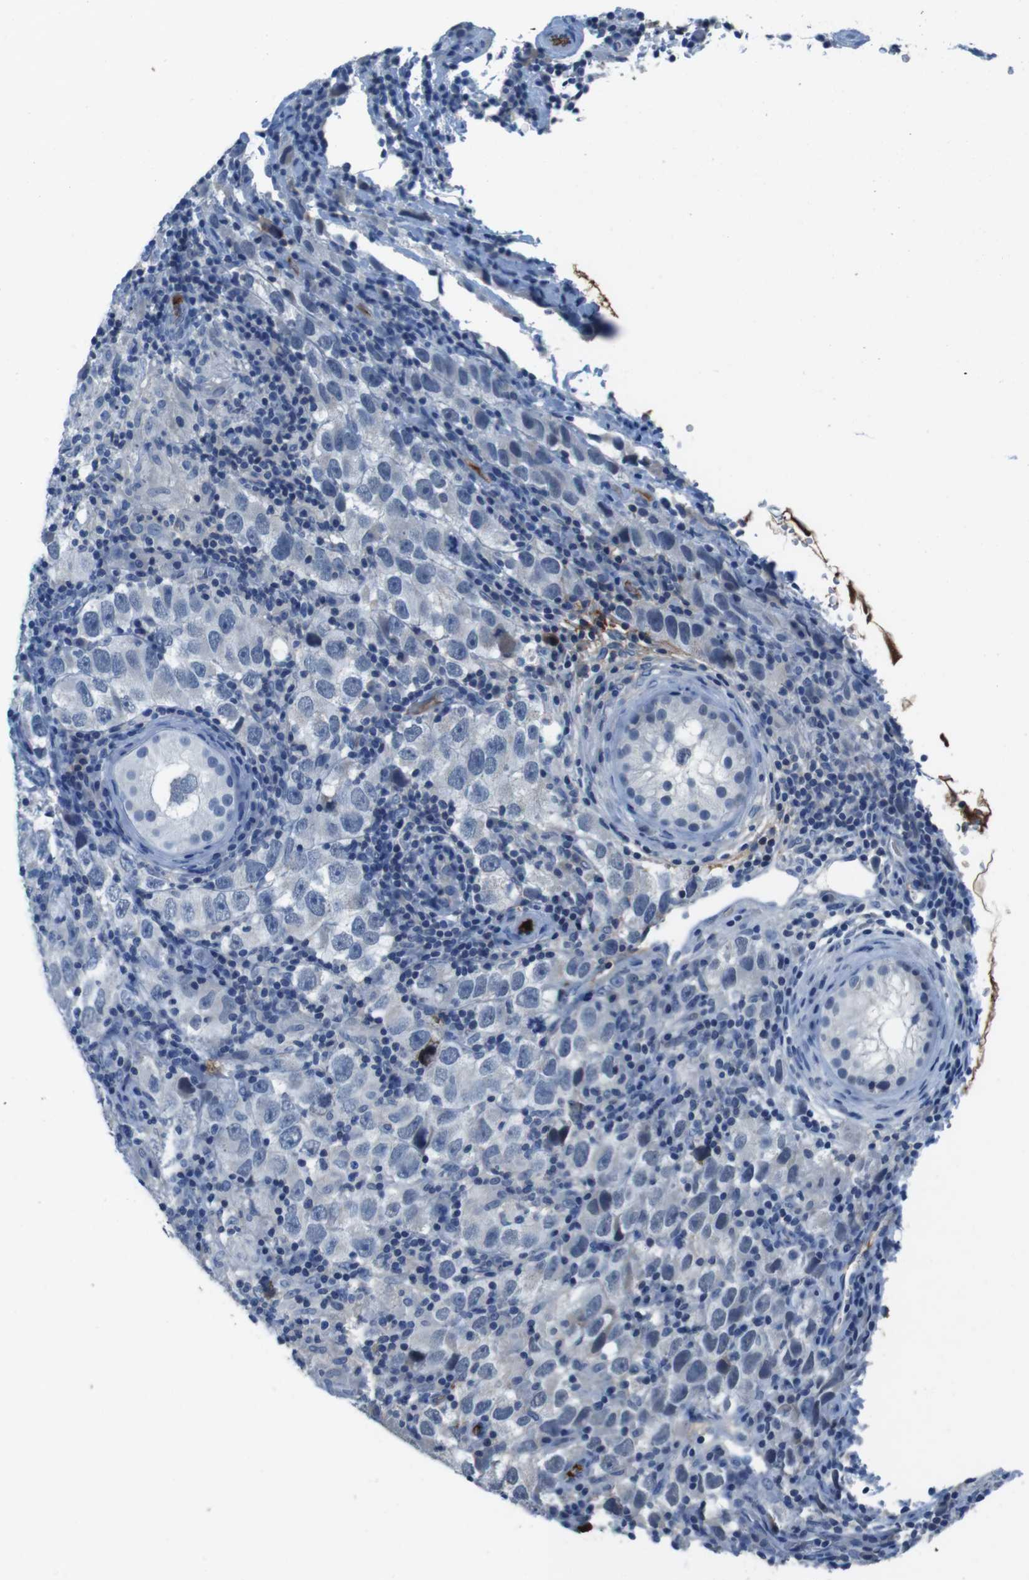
{"staining": {"intensity": "negative", "quantity": "none", "location": "none"}, "tissue": "testis cancer", "cell_type": "Tumor cells", "image_type": "cancer", "snomed": [{"axis": "morphology", "description": "Carcinoma, Embryonal, NOS"}, {"axis": "topography", "description": "Testis"}], "caption": "Protein analysis of testis cancer displays no significant positivity in tumor cells.", "gene": "TMPRSS15", "patient": {"sex": "male", "age": 21}}